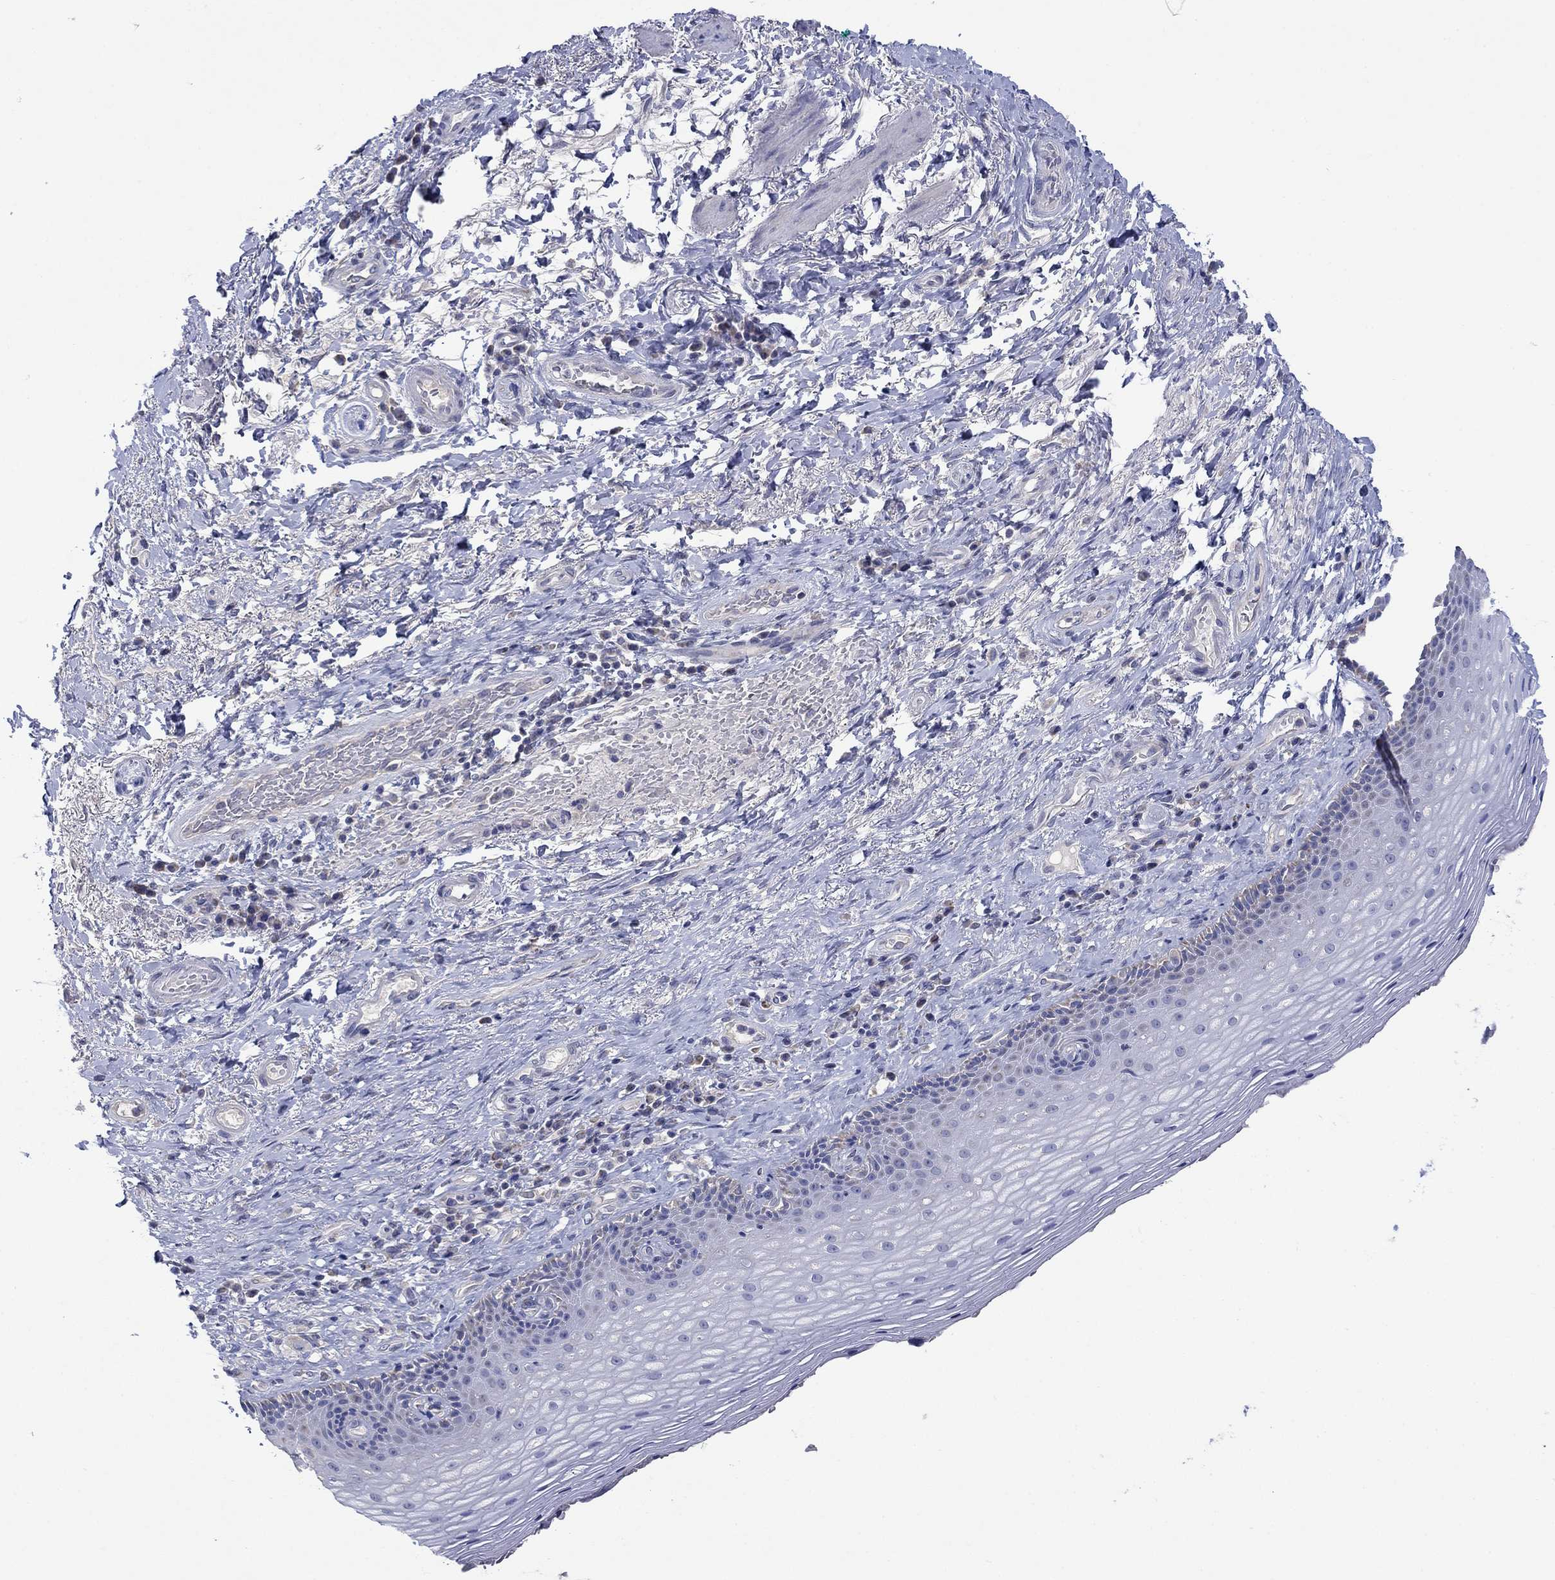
{"staining": {"intensity": "negative", "quantity": "none", "location": "none"}, "tissue": "skin", "cell_type": "Epidermal cells", "image_type": "normal", "snomed": [{"axis": "morphology", "description": "Normal tissue, NOS"}, {"axis": "morphology", "description": "Adenocarcinoma, NOS"}, {"axis": "topography", "description": "Rectum"}, {"axis": "topography", "description": "Anal"}], "caption": "IHC image of unremarkable skin: skin stained with DAB demonstrates no significant protein positivity in epidermal cells. The staining is performed using DAB (3,3'-diaminobenzidine) brown chromogen with nuclei counter-stained in using hematoxylin.", "gene": "CLVS1", "patient": {"sex": "female", "age": 68}}